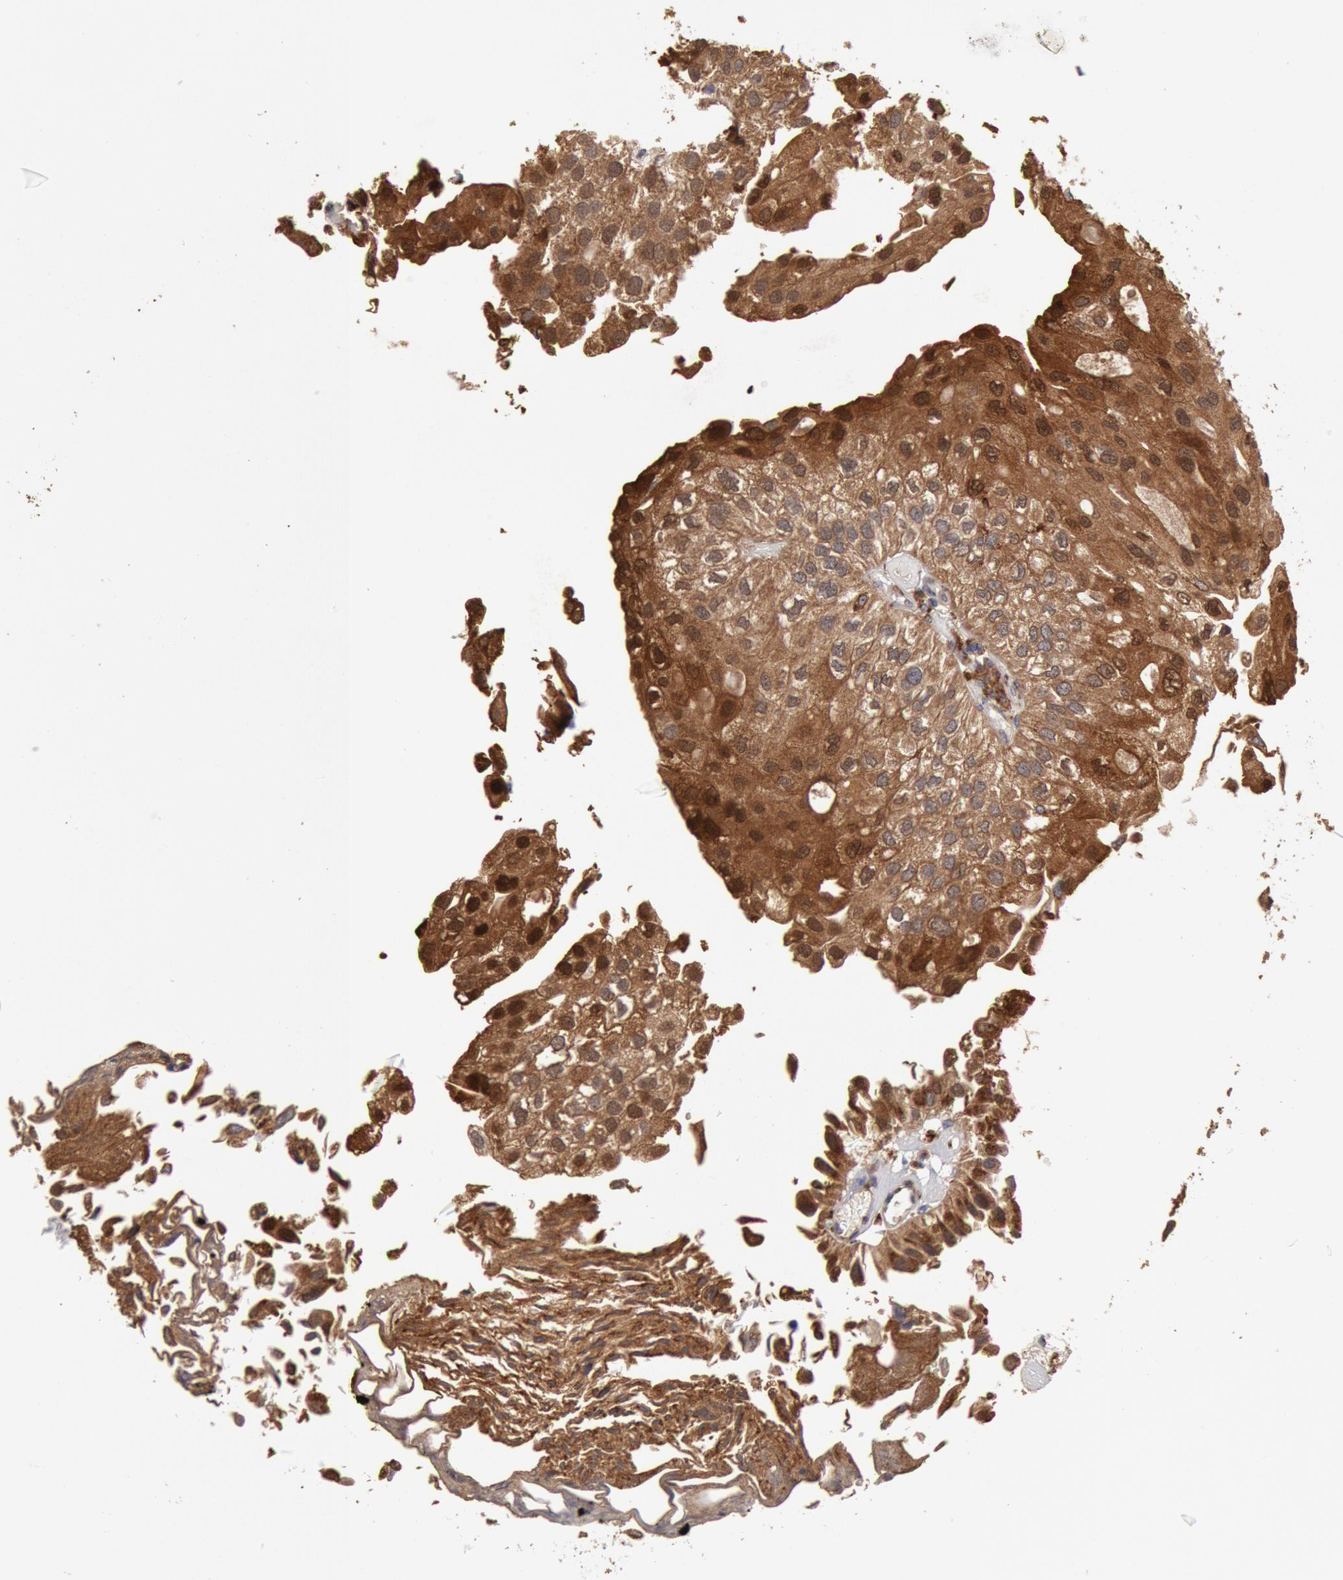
{"staining": {"intensity": "moderate", "quantity": ">75%", "location": "cytoplasmic/membranous"}, "tissue": "urothelial cancer", "cell_type": "Tumor cells", "image_type": "cancer", "snomed": [{"axis": "morphology", "description": "Urothelial carcinoma, Low grade"}, {"axis": "topography", "description": "Urinary bladder"}], "caption": "Human urothelial cancer stained for a protein (brown) displays moderate cytoplasmic/membranous positive staining in approximately >75% of tumor cells.", "gene": "ERP44", "patient": {"sex": "female", "age": 89}}